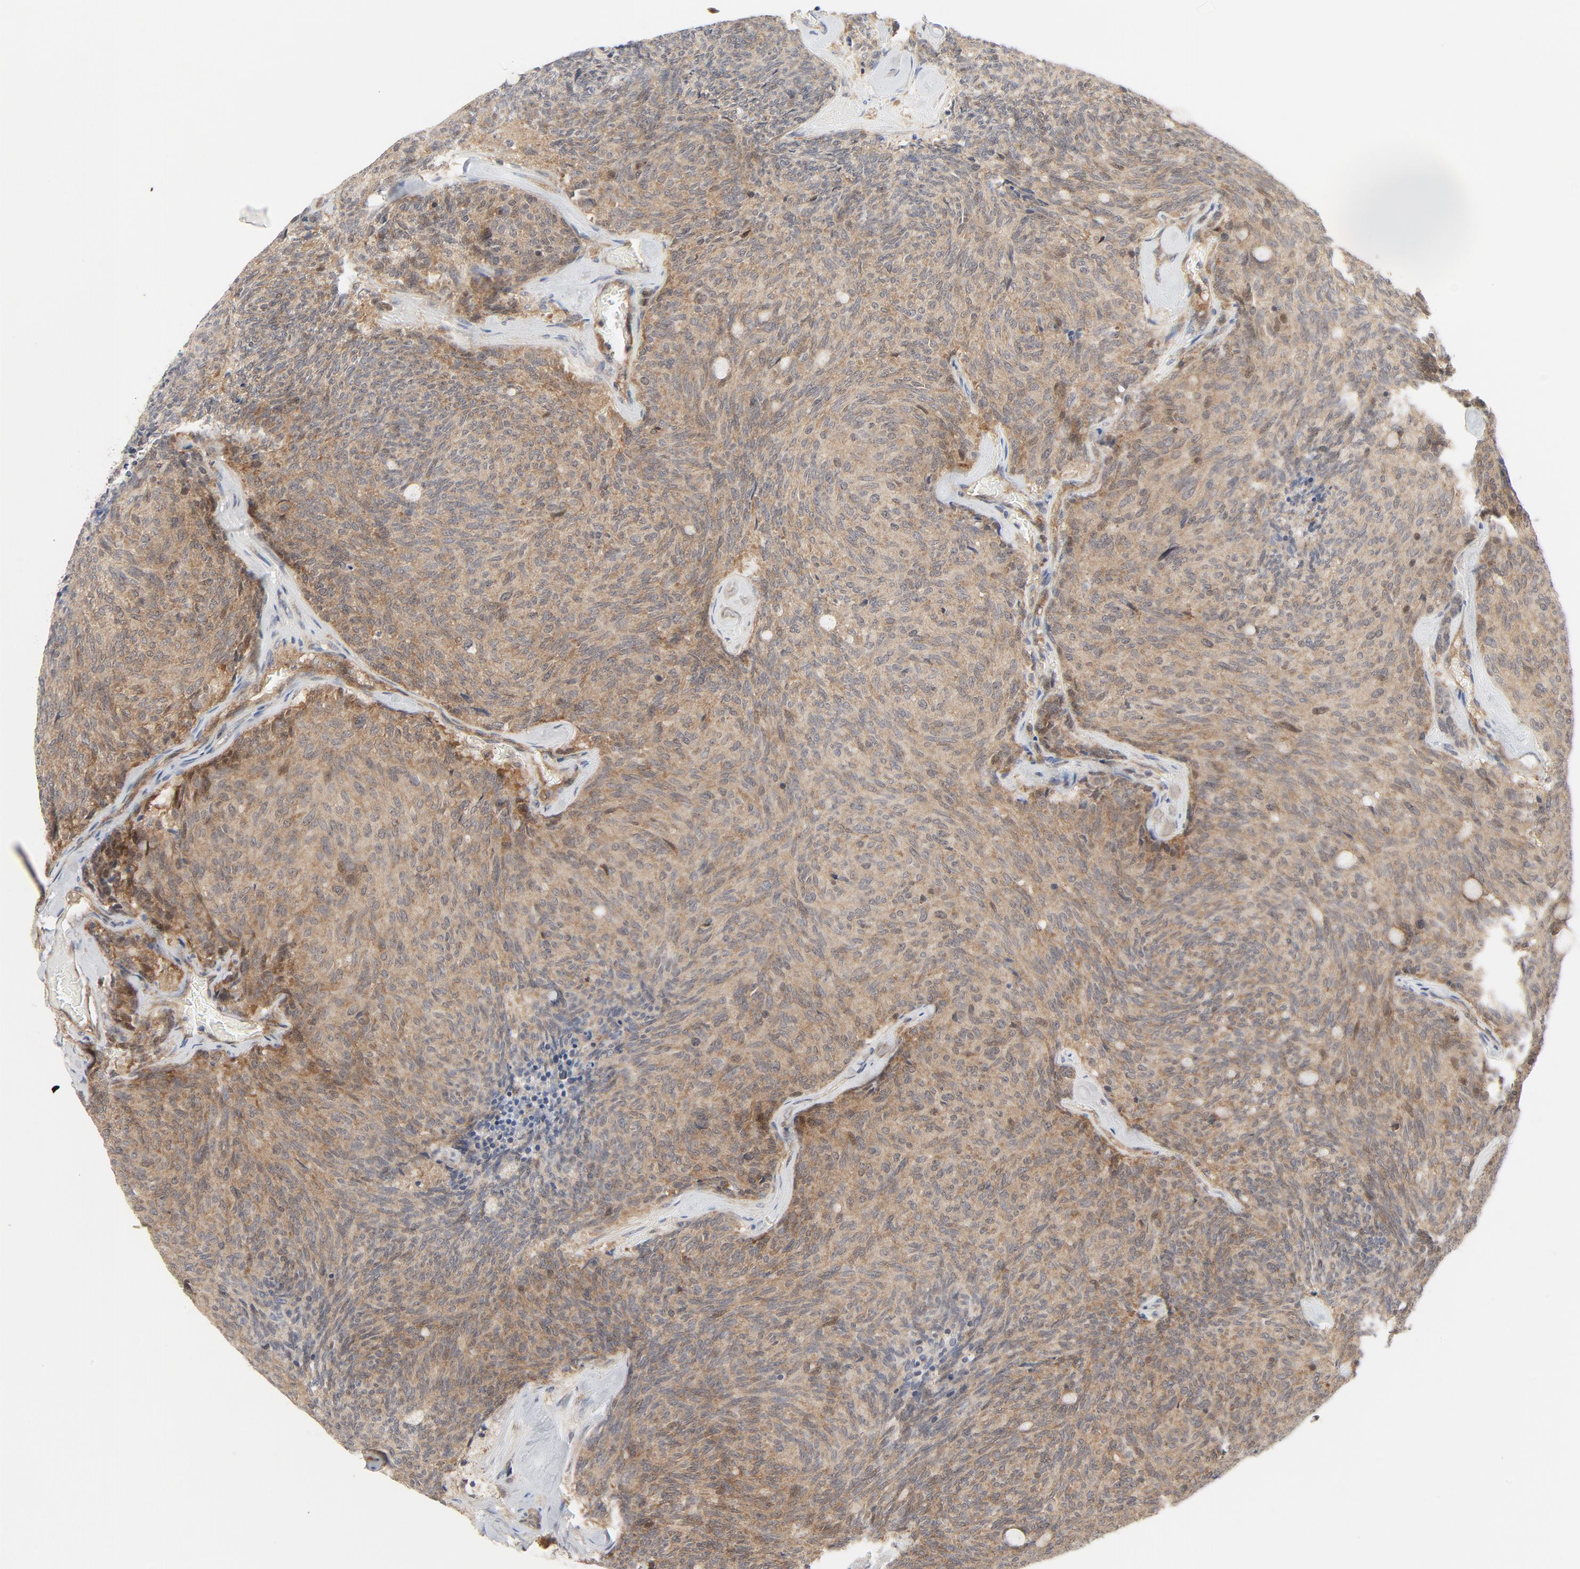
{"staining": {"intensity": "weak", "quantity": ">75%", "location": "cytoplasmic/membranous"}, "tissue": "carcinoid", "cell_type": "Tumor cells", "image_type": "cancer", "snomed": [{"axis": "morphology", "description": "Carcinoid, malignant, NOS"}, {"axis": "topography", "description": "Pancreas"}], "caption": "Immunohistochemistry micrograph of human malignant carcinoid stained for a protein (brown), which reveals low levels of weak cytoplasmic/membranous staining in about >75% of tumor cells.", "gene": "MAP2K7", "patient": {"sex": "female", "age": 54}}